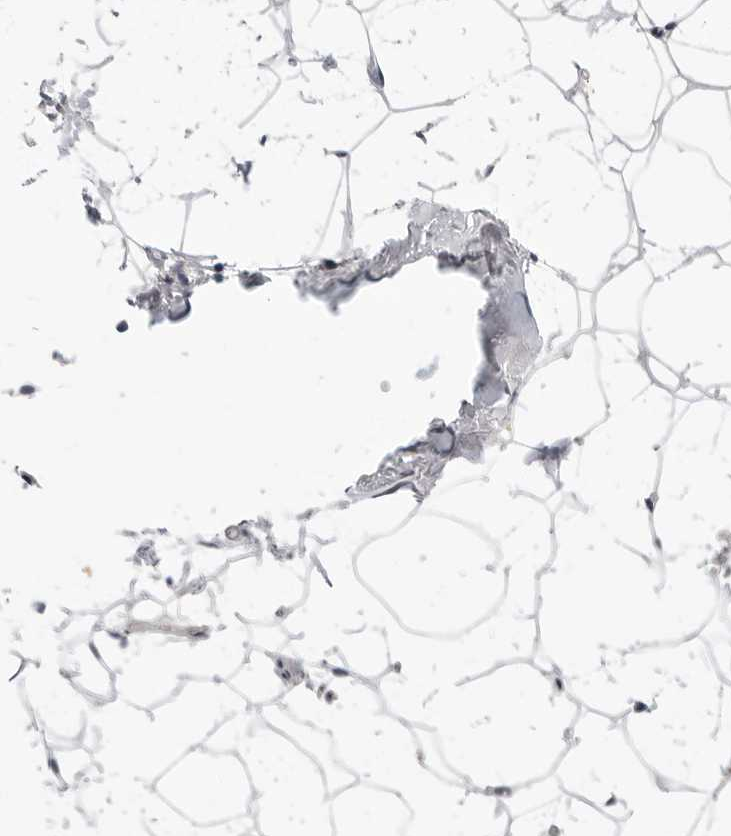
{"staining": {"intensity": "negative", "quantity": "none", "location": "none"}, "tissue": "adipose tissue", "cell_type": "Adipocytes", "image_type": "normal", "snomed": [{"axis": "morphology", "description": "Normal tissue, NOS"}, {"axis": "morphology", "description": "Fibrosis, NOS"}, {"axis": "topography", "description": "Breast"}, {"axis": "topography", "description": "Adipose tissue"}], "caption": "Adipocytes show no significant protein positivity in normal adipose tissue. The staining was performed using DAB to visualize the protein expression in brown, while the nuclei were stained in blue with hematoxylin (Magnification: 20x).", "gene": "LTBR", "patient": {"sex": "female", "age": 39}}